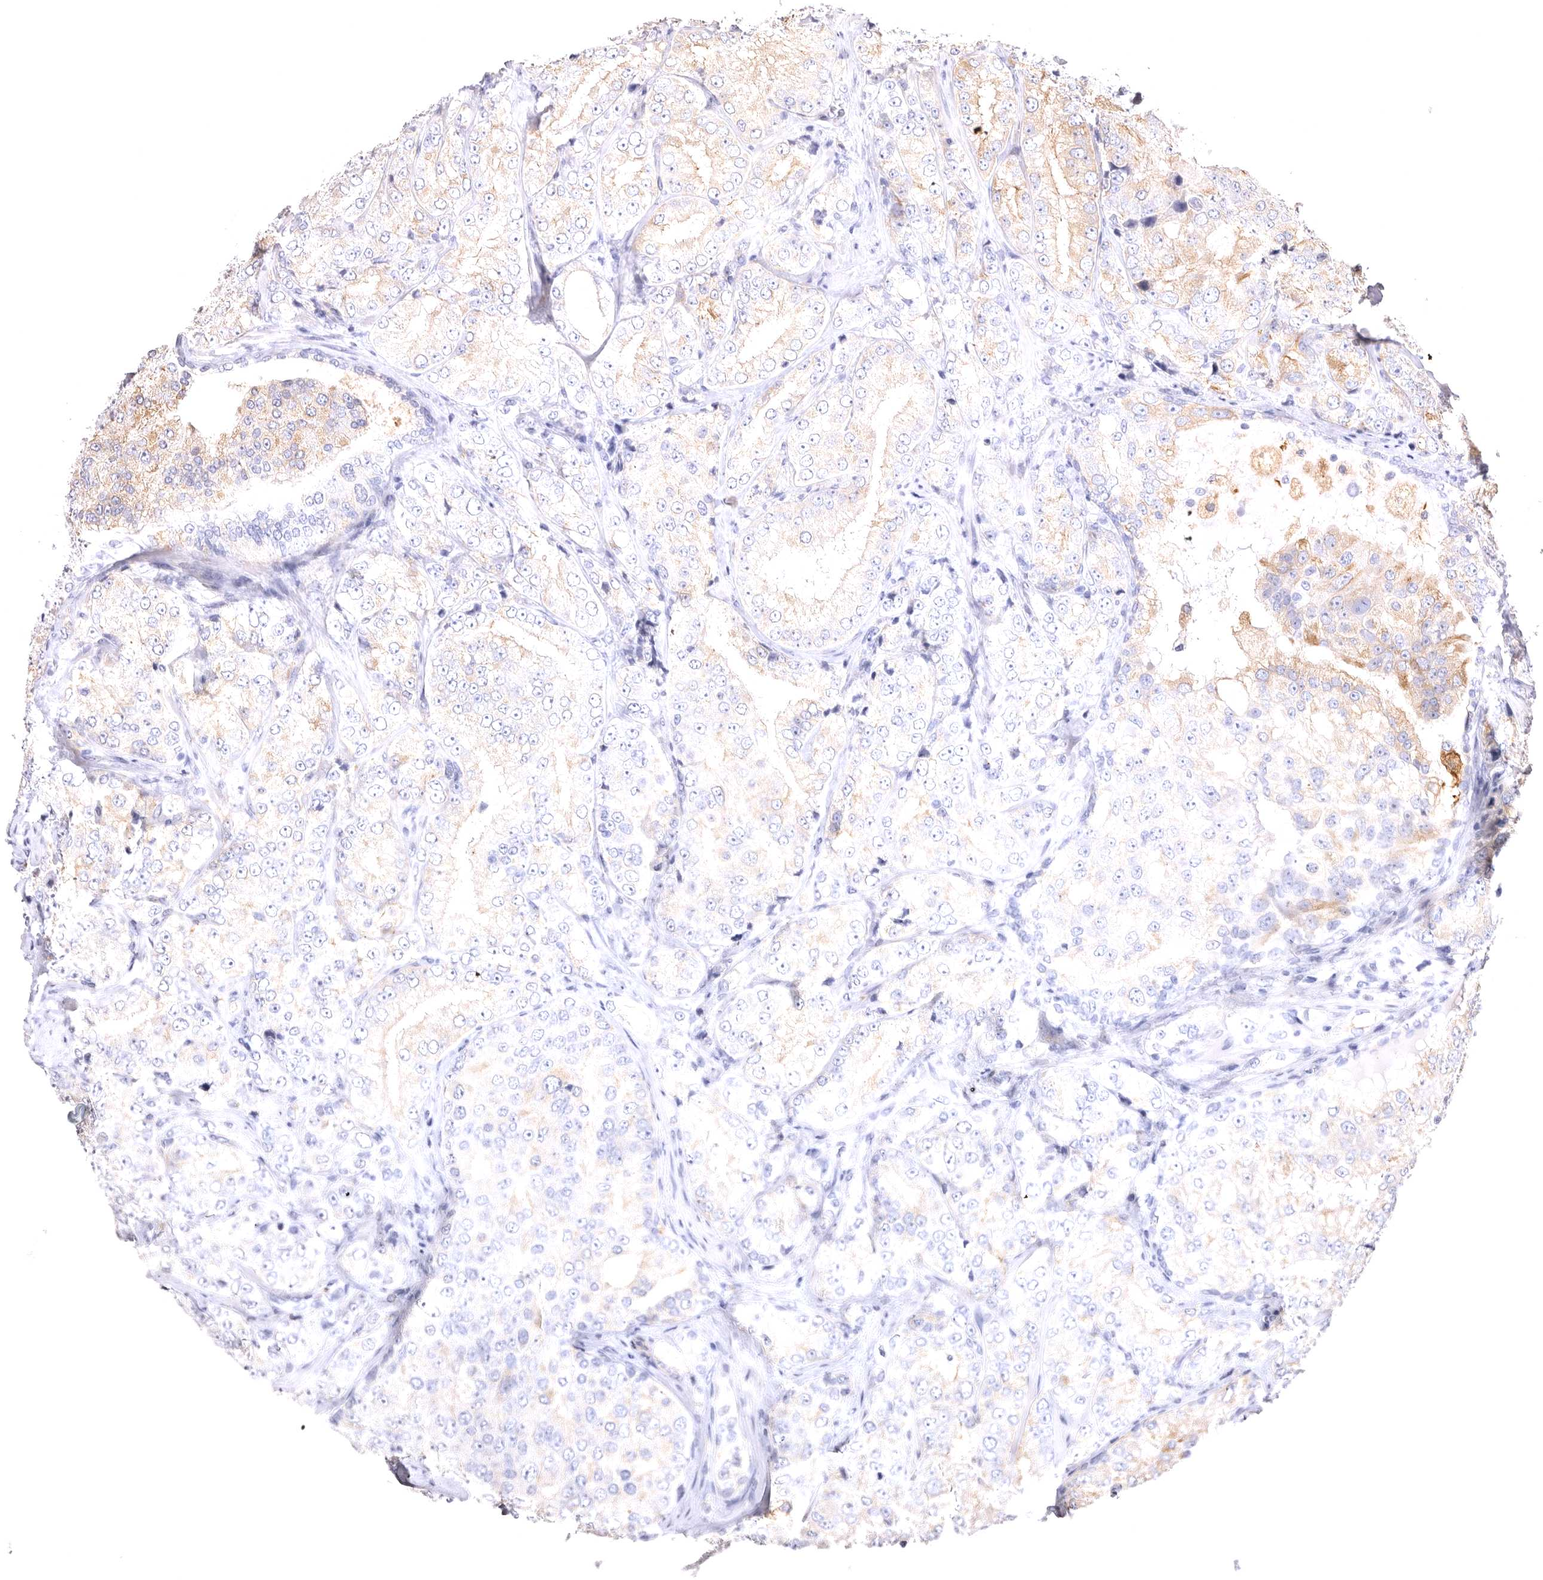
{"staining": {"intensity": "weak", "quantity": "<25%", "location": "cytoplasmic/membranous"}, "tissue": "prostate cancer", "cell_type": "Tumor cells", "image_type": "cancer", "snomed": [{"axis": "morphology", "description": "Adenocarcinoma, High grade"}, {"axis": "topography", "description": "Prostate"}], "caption": "An IHC histopathology image of adenocarcinoma (high-grade) (prostate) is shown. There is no staining in tumor cells of adenocarcinoma (high-grade) (prostate).", "gene": "VPS45", "patient": {"sex": "male", "age": 58}}